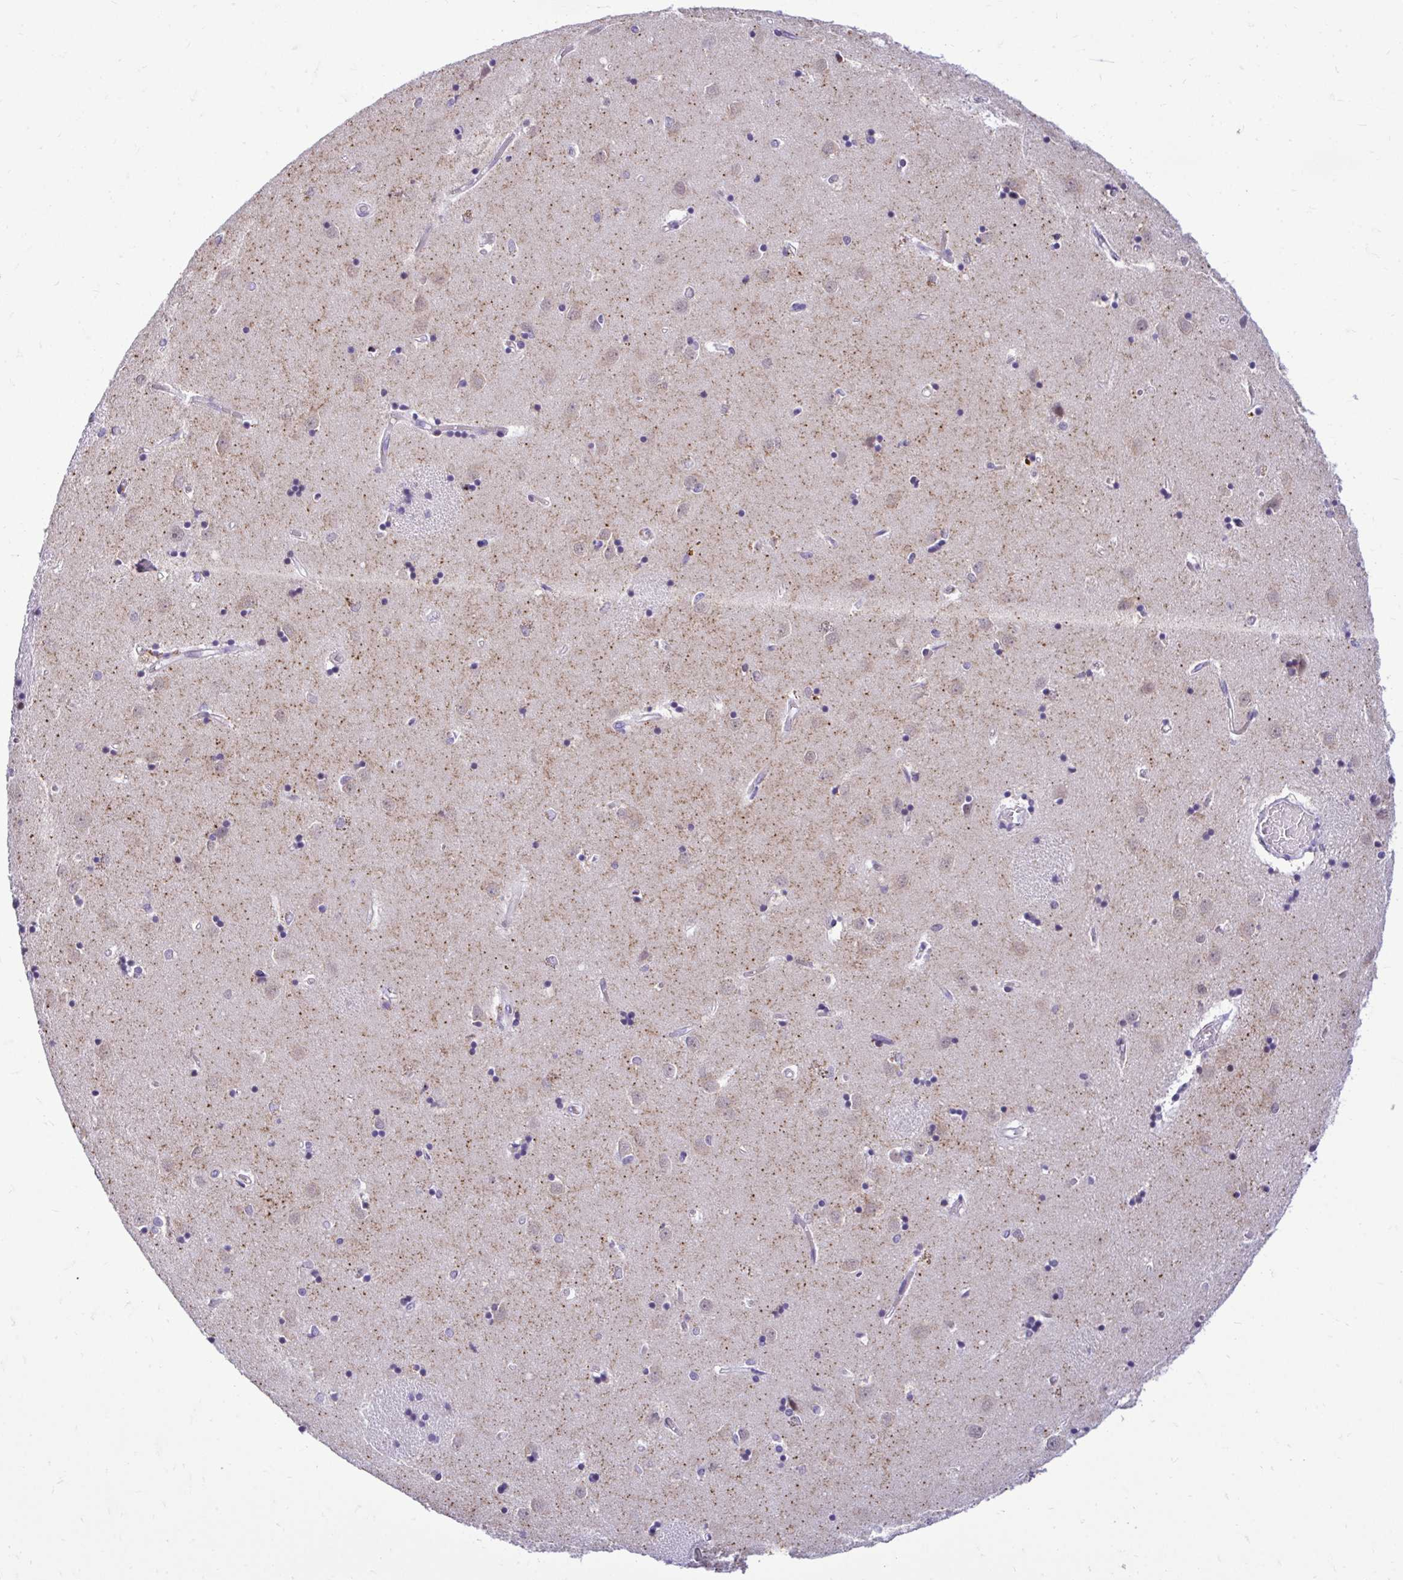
{"staining": {"intensity": "negative", "quantity": "none", "location": "none"}, "tissue": "caudate", "cell_type": "Glial cells", "image_type": "normal", "snomed": [{"axis": "morphology", "description": "Normal tissue, NOS"}, {"axis": "topography", "description": "Lateral ventricle wall"}], "caption": "This histopathology image is of unremarkable caudate stained with IHC to label a protein in brown with the nuclei are counter-stained blue. There is no positivity in glial cells.", "gene": "CDC20", "patient": {"sex": "male", "age": 54}}